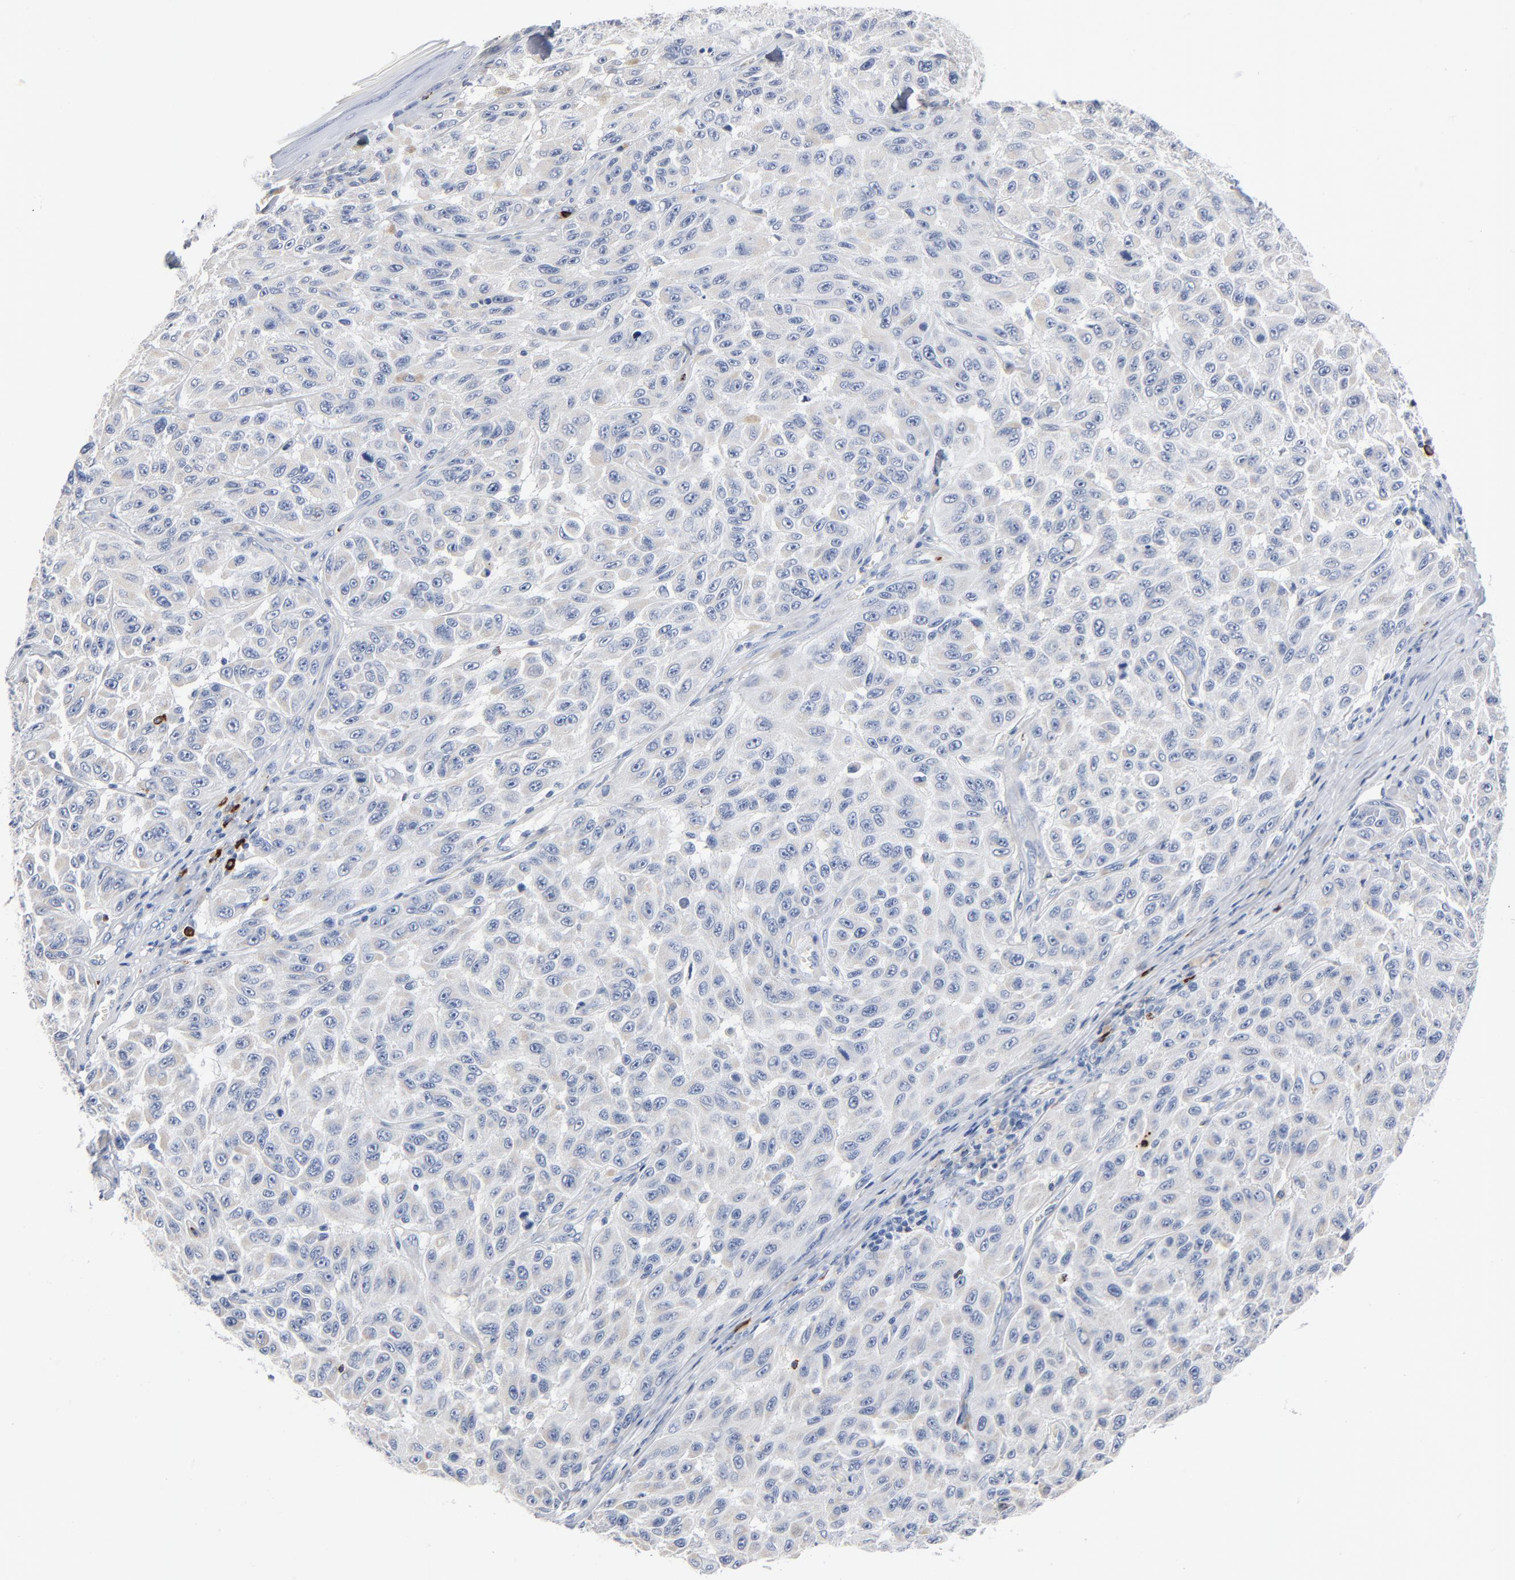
{"staining": {"intensity": "negative", "quantity": "none", "location": "none"}, "tissue": "melanoma", "cell_type": "Tumor cells", "image_type": "cancer", "snomed": [{"axis": "morphology", "description": "Malignant melanoma, NOS"}, {"axis": "topography", "description": "Skin"}], "caption": "A photomicrograph of human malignant melanoma is negative for staining in tumor cells.", "gene": "GZMB", "patient": {"sex": "male", "age": 30}}